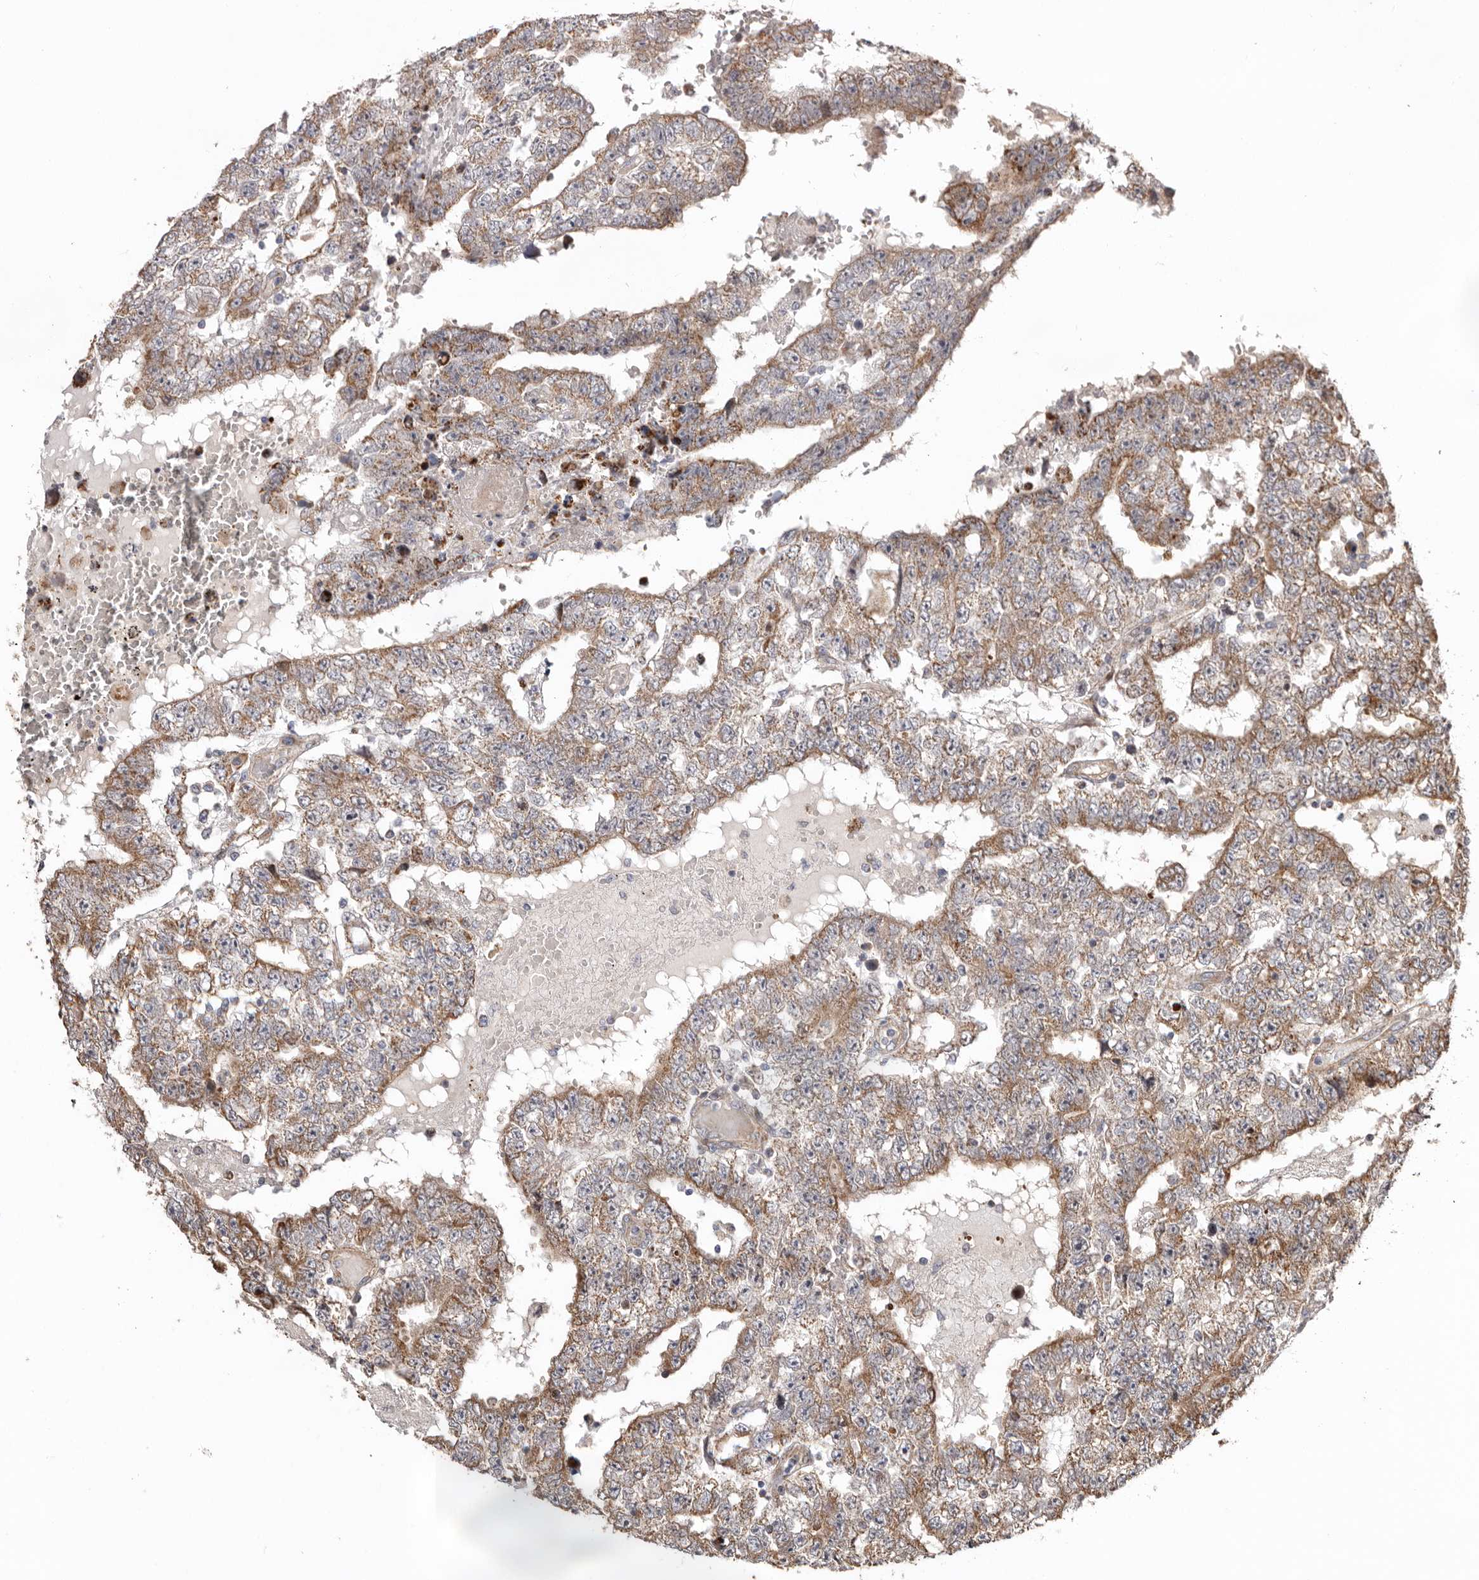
{"staining": {"intensity": "moderate", "quantity": ">75%", "location": "cytoplasmic/membranous"}, "tissue": "testis cancer", "cell_type": "Tumor cells", "image_type": "cancer", "snomed": [{"axis": "morphology", "description": "Carcinoma, Embryonal, NOS"}, {"axis": "topography", "description": "Testis"}], "caption": "Human testis cancer stained with a brown dye demonstrates moderate cytoplasmic/membranous positive expression in about >75% of tumor cells.", "gene": "PROKR1", "patient": {"sex": "male", "age": 25}}